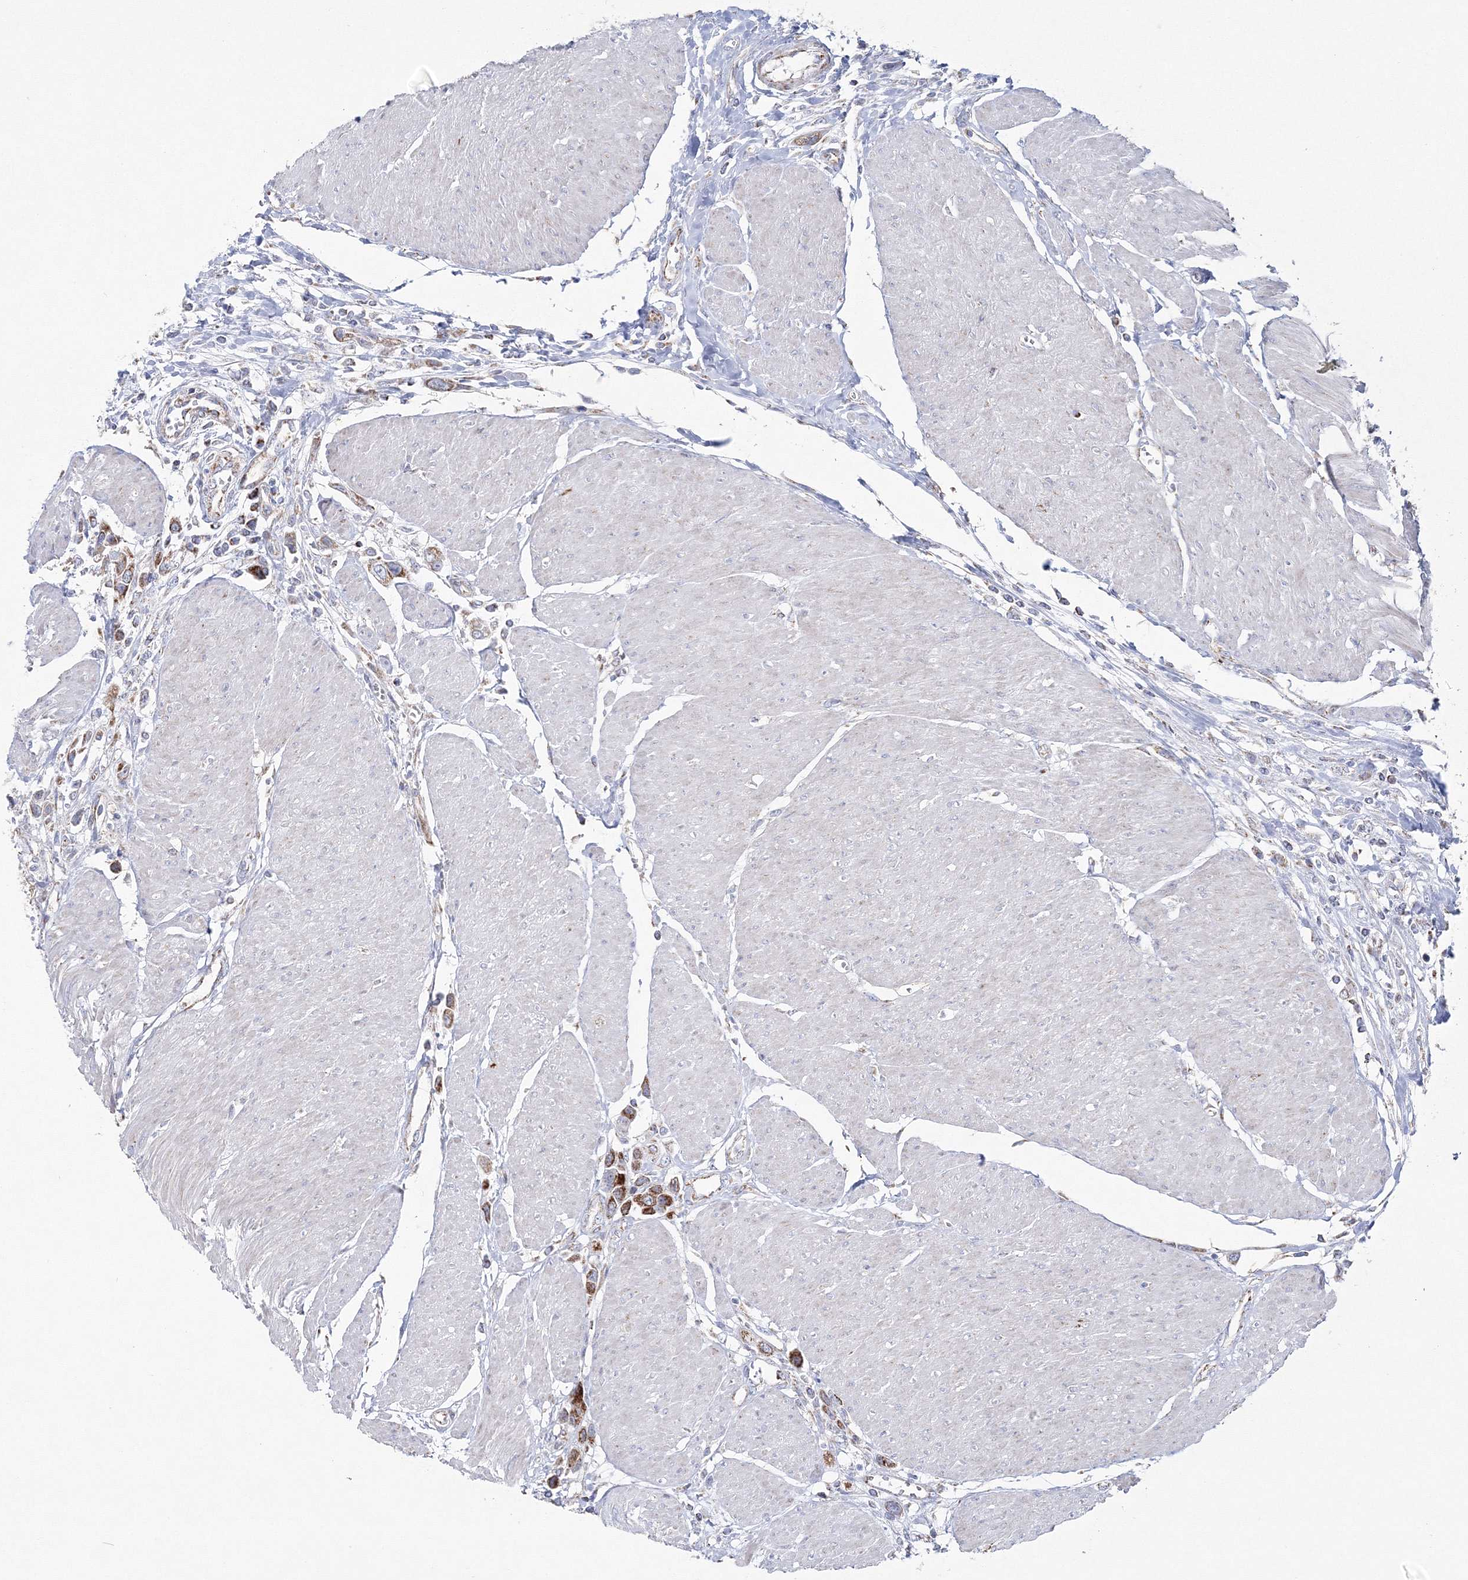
{"staining": {"intensity": "moderate", "quantity": ">75%", "location": "cytoplasmic/membranous"}, "tissue": "urothelial cancer", "cell_type": "Tumor cells", "image_type": "cancer", "snomed": [{"axis": "morphology", "description": "Urothelial carcinoma, High grade"}, {"axis": "topography", "description": "Urinary bladder"}], "caption": "Urothelial cancer stained with immunohistochemistry reveals moderate cytoplasmic/membranous expression in about >75% of tumor cells.", "gene": "HIBCH", "patient": {"sex": "male", "age": 50}}